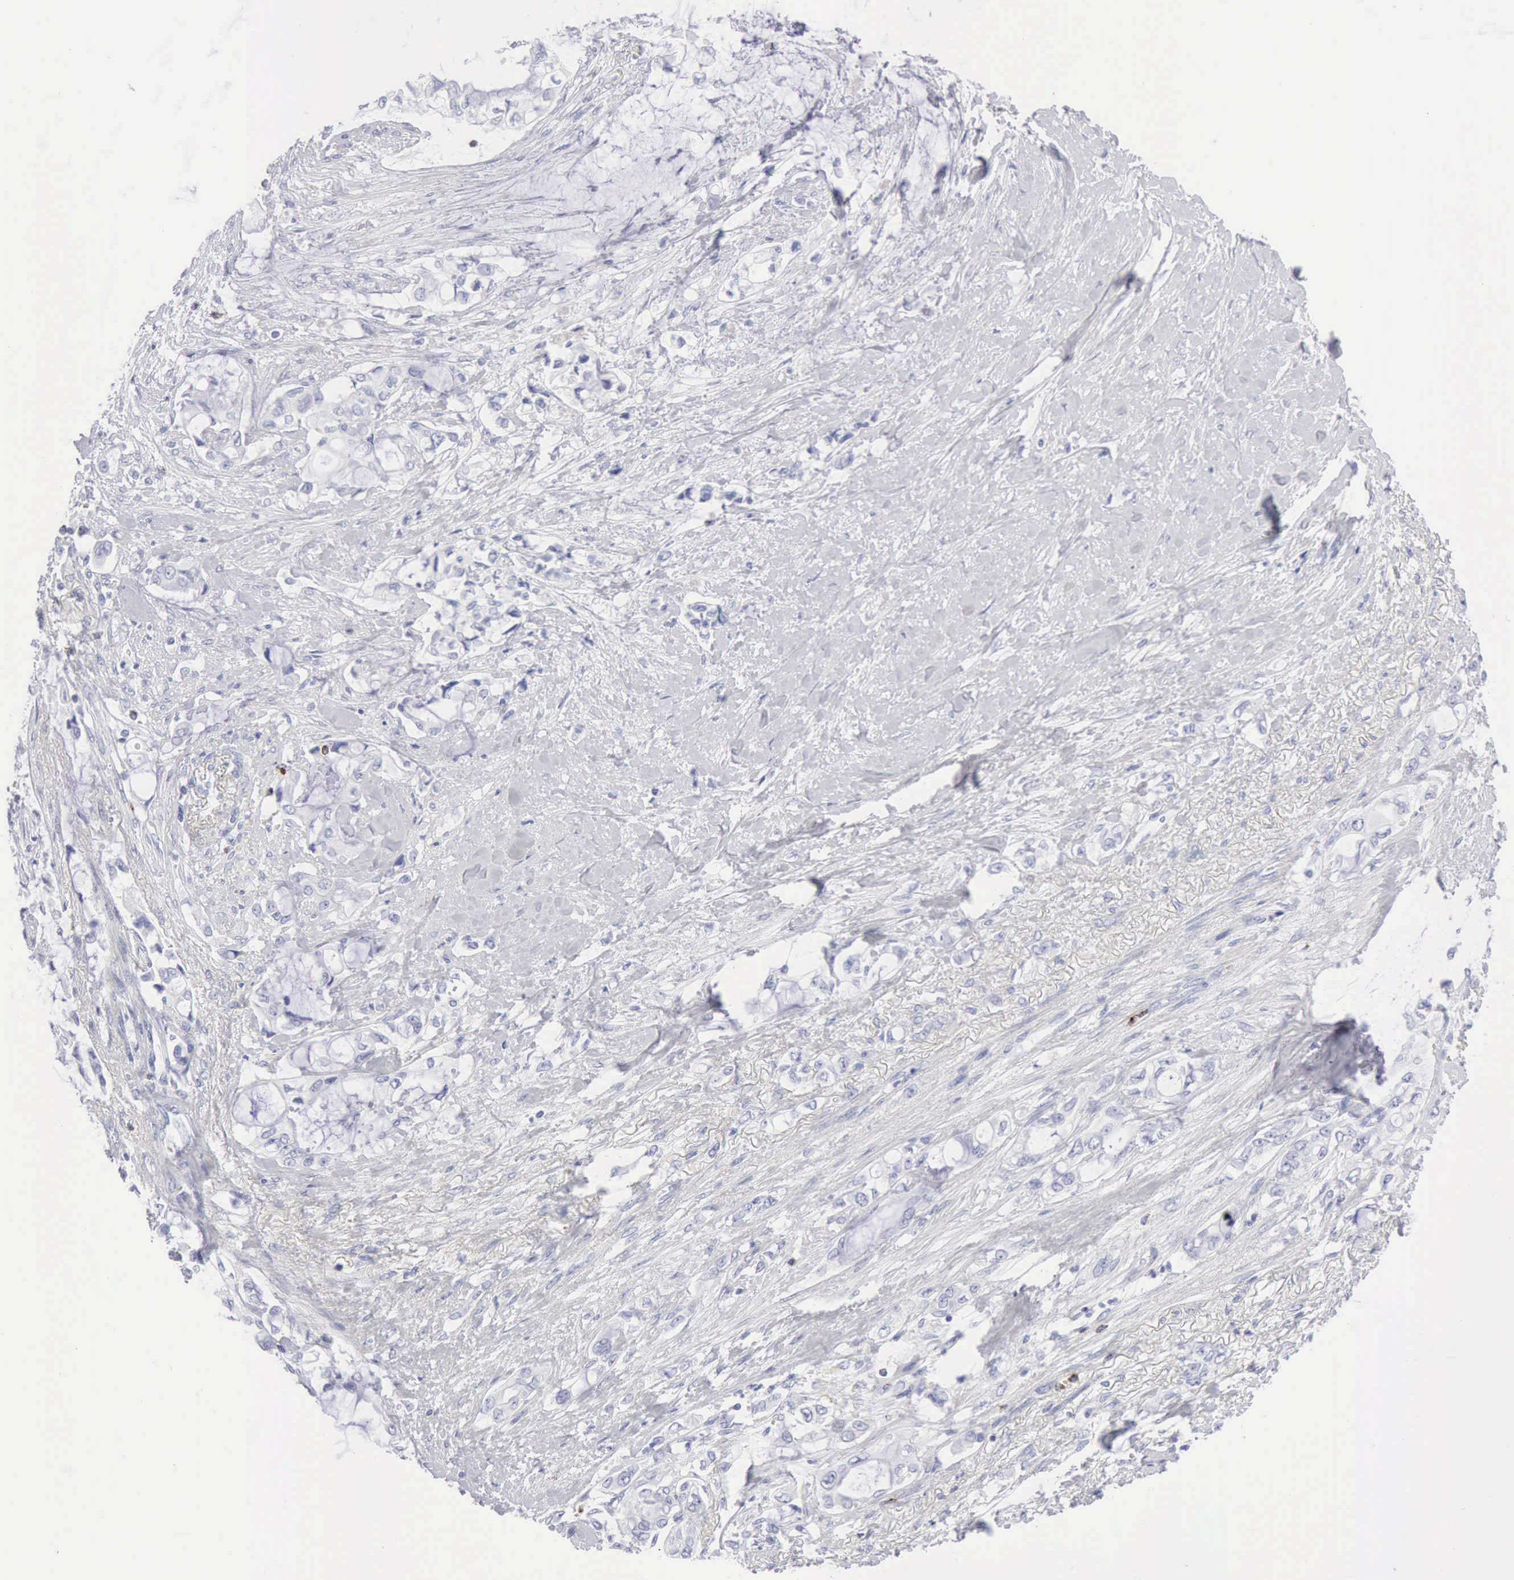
{"staining": {"intensity": "negative", "quantity": "none", "location": "none"}, "tissue": "pancreatic cancer", "cell_type": "Tumor cells", "image_type": "cancer", "snomed": [{"axis": "morphology", "description": "Adenocarcinoma, NOS"}, {"axis": "topography", "description": "Pancreas"}], "caption": "This is an IHC photomicrograph of human pancreatic adenocarcinoma. There is no positivity in tumor cells.", "gene": "GZMB", "patient": {"sex": "female", "age": 70}}